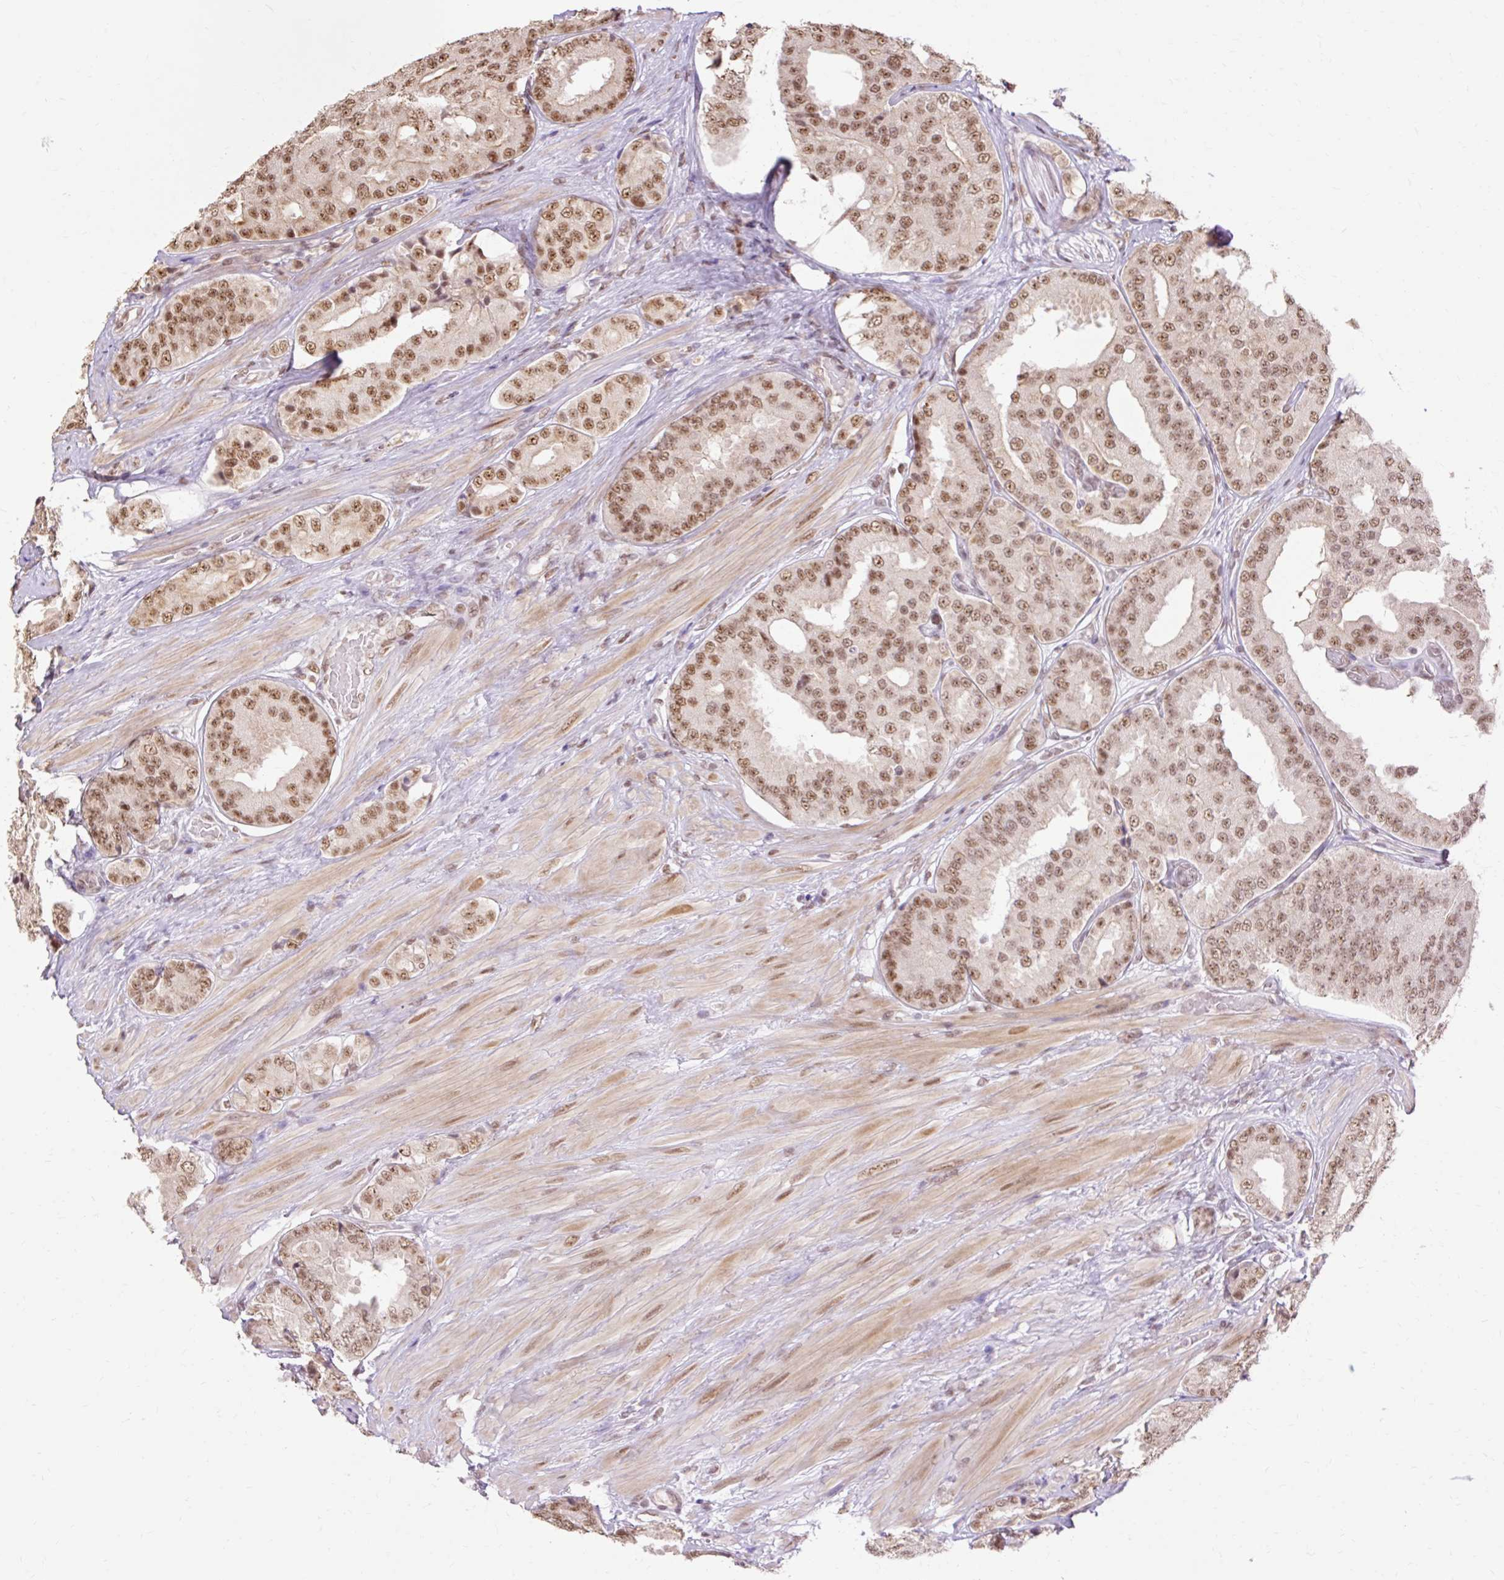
{"staining": {"intensity": "moderate", "quantity": ">75%", "location": "nuclear"}, "tissue": "prostate cancer", "cell_type": "Tumor cells", "image_type": "cancer", "snomed": [{"axis": "morphology", "description": "Adenocarcinoma, High grade"}, {"axis": "topography", "description": "Prostate"}], "caption": "Brown immunohistochemical staining in high-grade adenocarcinoma (prostate) displays moderate nuclear staining in about >75% of tumor cells.", "gene": "NPIPB12", "patient": {"sex": "male", "age": 63}}